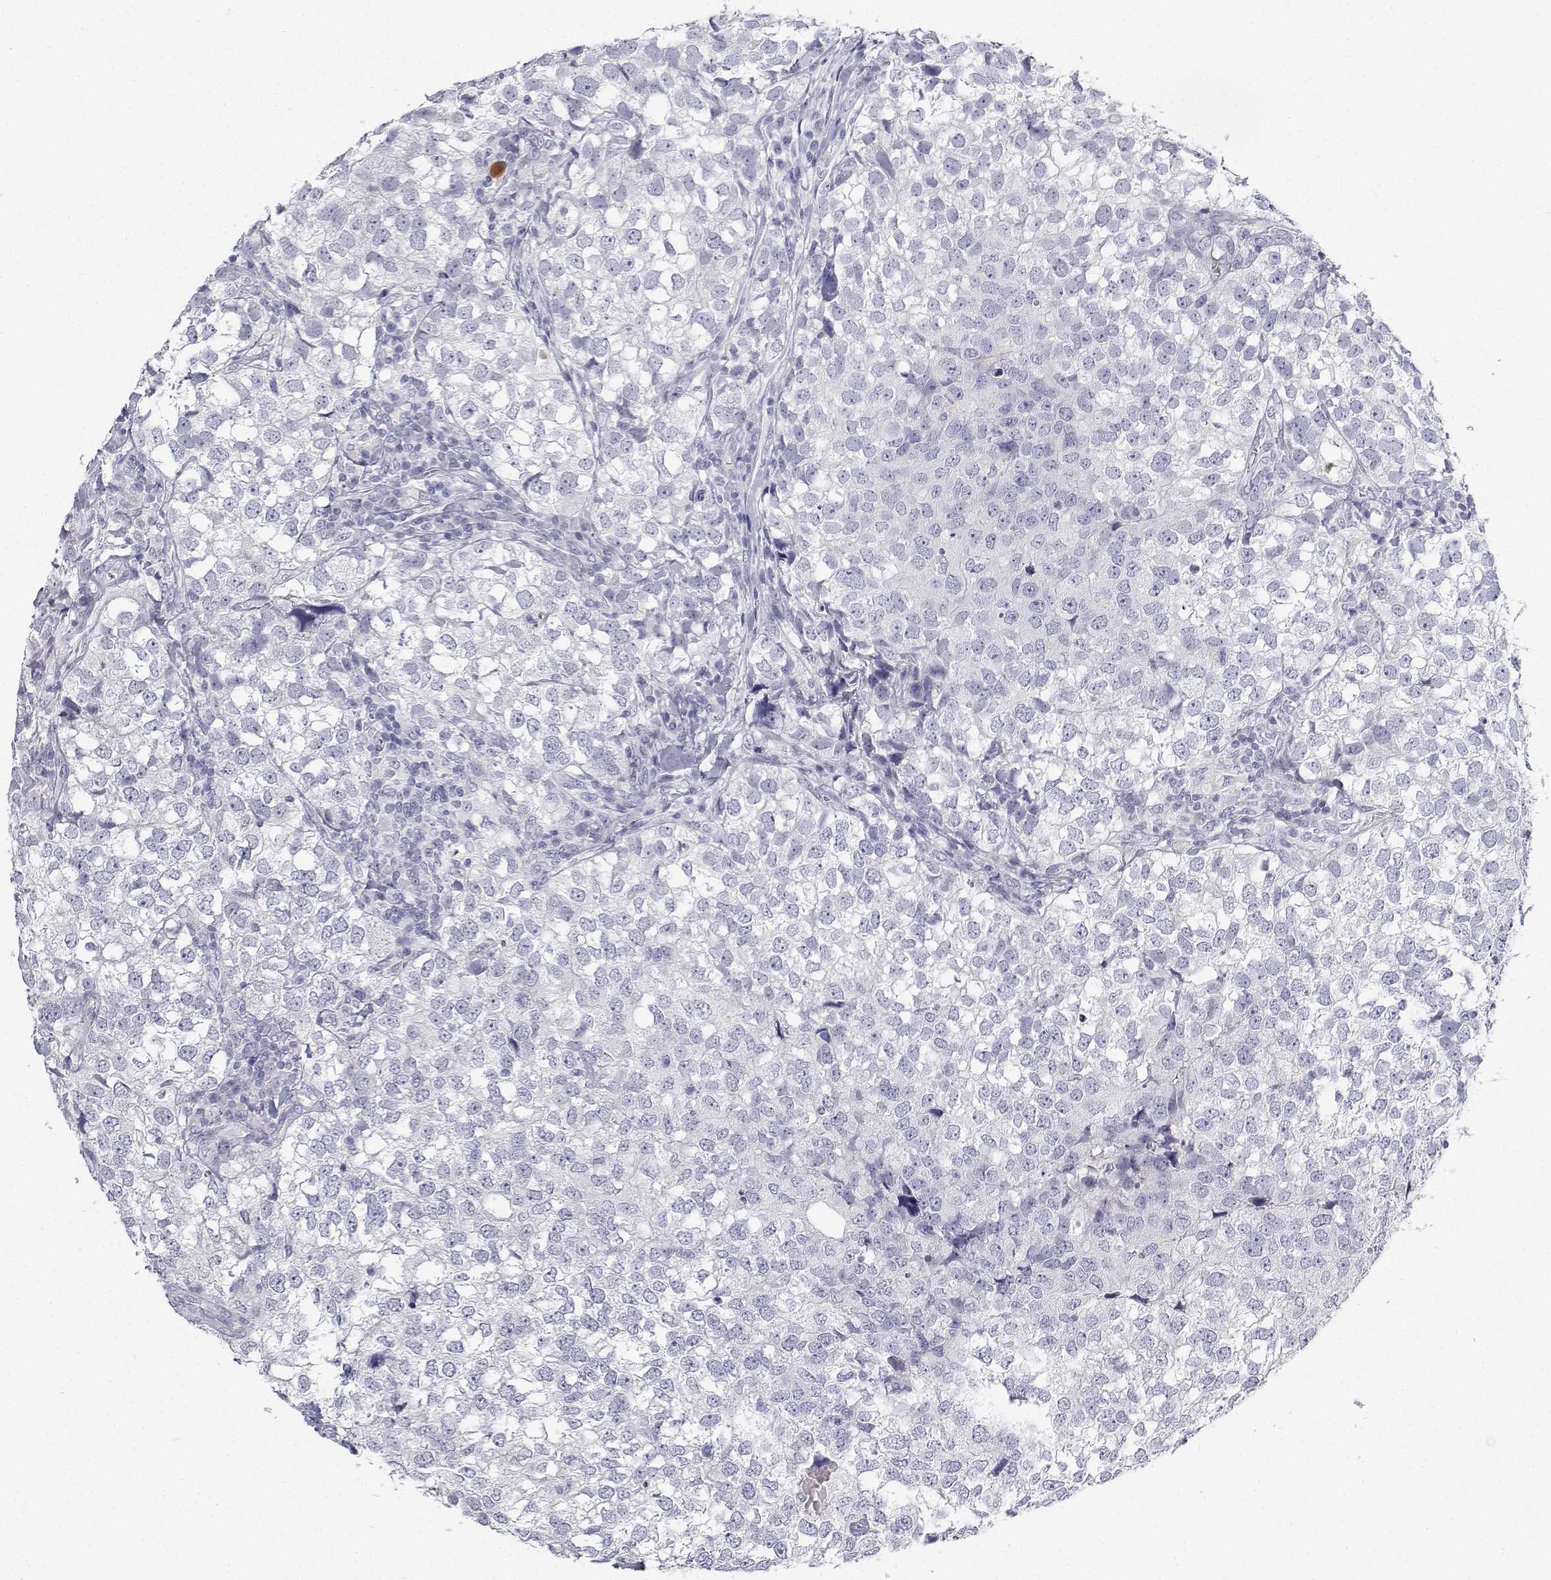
{"staining": {"intensity": "negative", "quantity": "none", "location": "none"}, "tissue": "breast cancer", "cell_type": "Tumor cells", "image_type": "cancer", "snomed": [{"axis": "morphology", "description": "Duct carcinoma"}, {"axis": "topography", "description": "Breast"}], "caption": "The photomicrograph displays no significant positivity in tumor cells of intraductal carcinoma (breast).", "gene": "NCR2", "patient": {"sex": "female", "age": 30}}